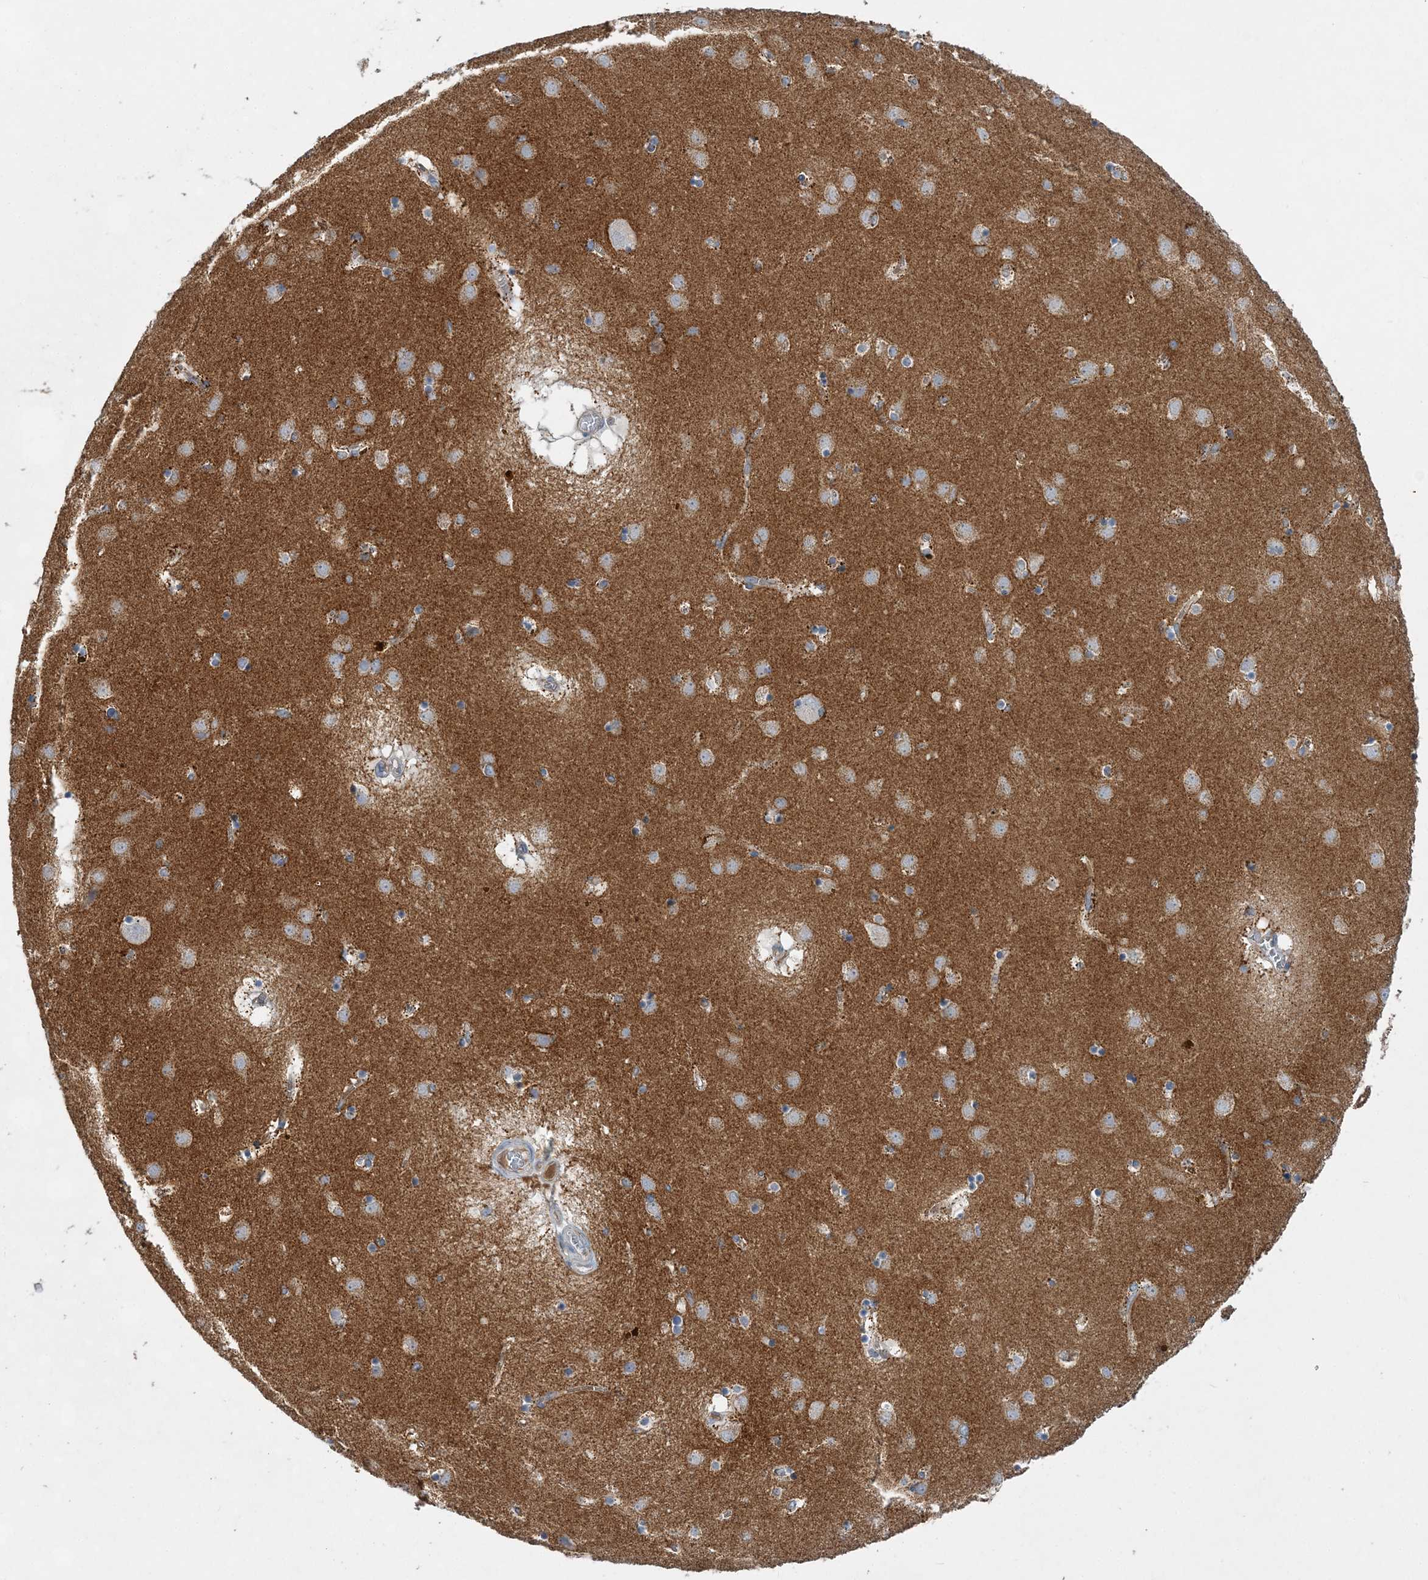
{"staining": {"intensity": "moderate", "quantity": "<25%", "location": "cytoplasmic/membranous"}, "tissue": "caudate", "cell_type": "Glial cells", "image_type": "normal", "snomed": [{"axis": "morphology", "description": "Normal tissue, NOS"}, {"axis": "topography", "description": "Lateral ventricle wall"}], "caption": "DAB (3,3'-diaminobenzidine) immunohistochemical staining of benign human caudate displays moderate cytoplasmic/membranous protein positivity in approximately <25% of glial cells.", "gene": "TRAPPC13", "patient": {"sex": "male", "age": 70}}